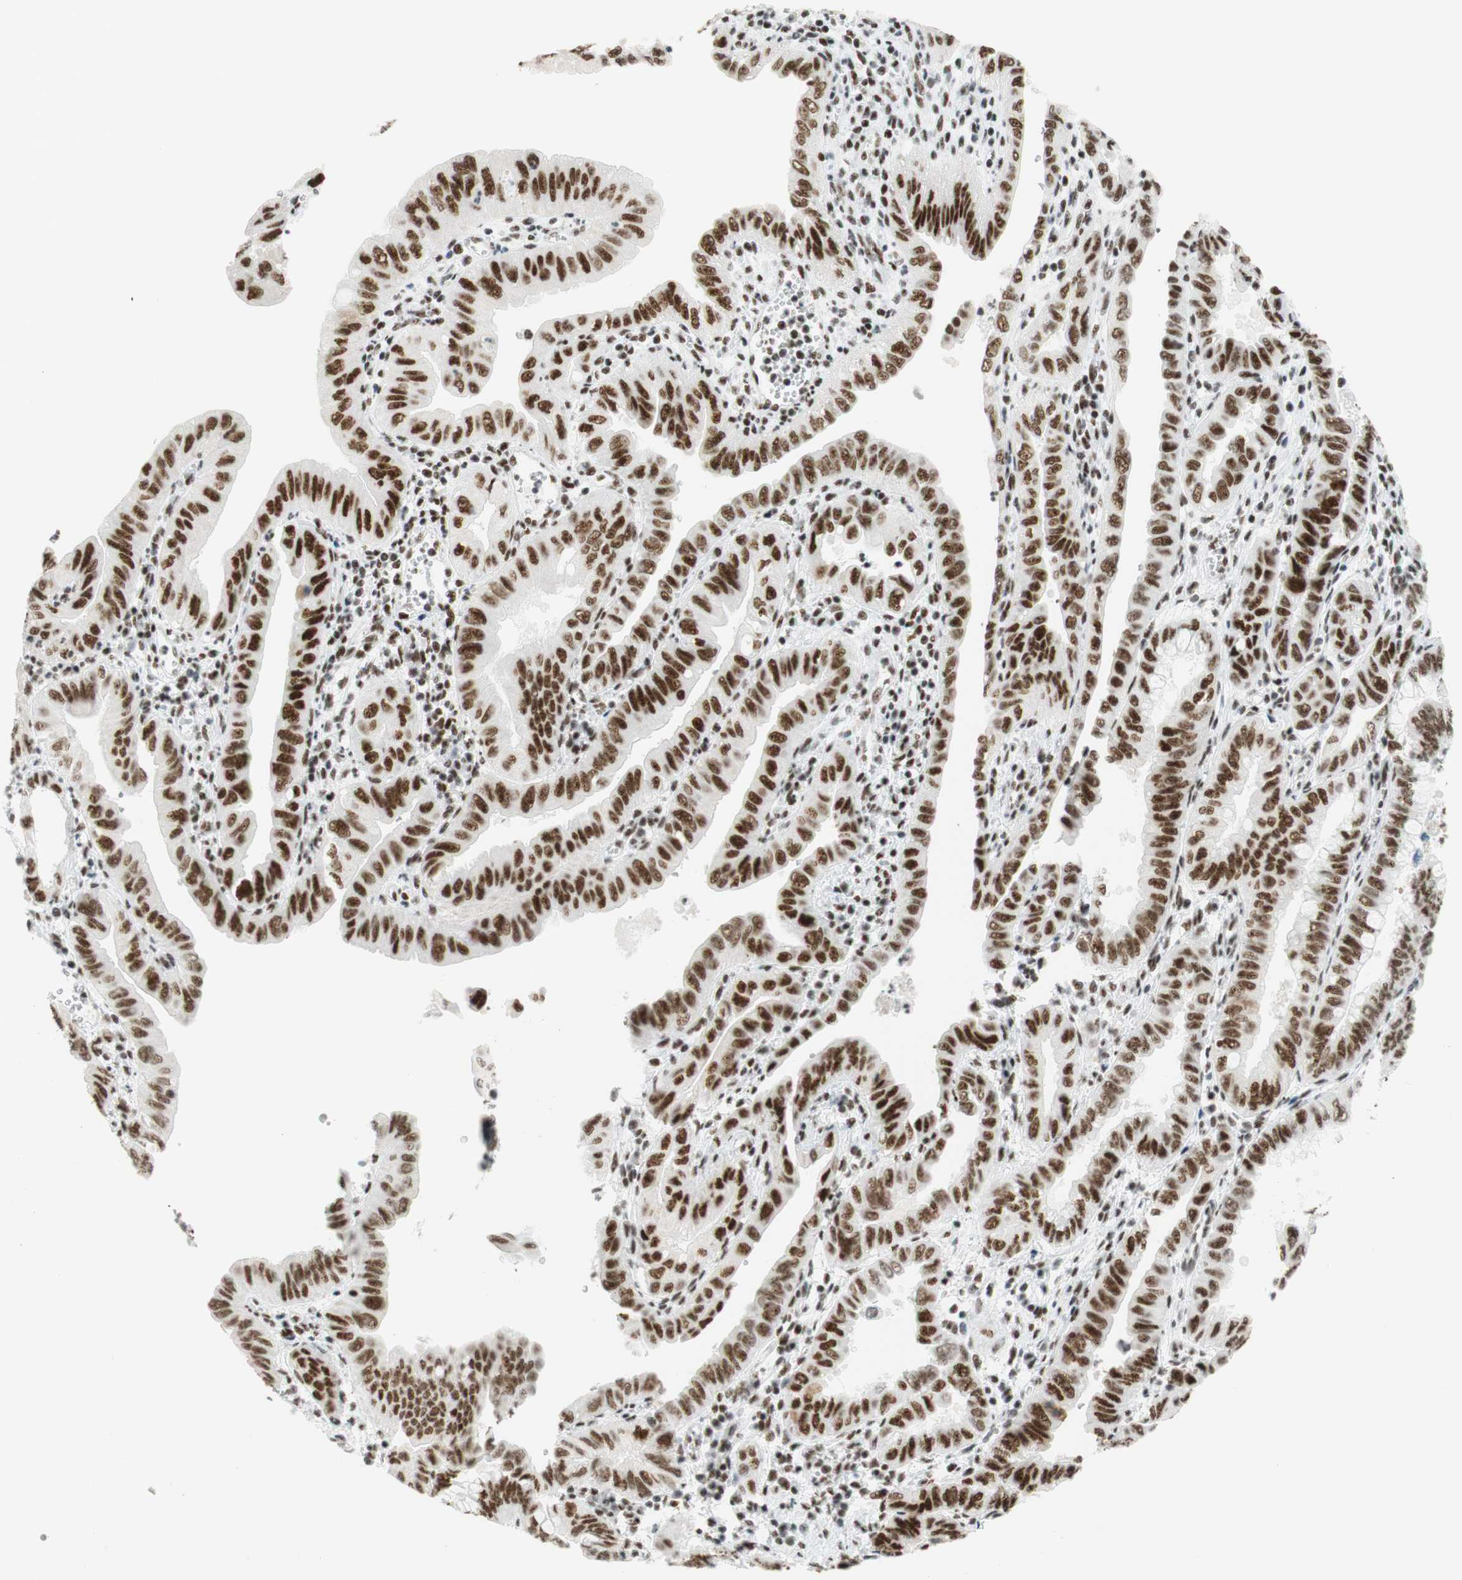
{"staining": {"intensity": "strong", "quantity": "25%-75%", "location": "nuclear"}, "tissue": "pancreatic cancer", "cell_type": "Tumor cells", "image_type": "cancer", "snomed": [{"axis": "morphology", "description": "Normal tissue, NOS"}, {"axis": "topography", "description": "Lymph node"}], "caption": "Immunohistochemistry staining of pancreatic cancer, which displays high levels of strong nuclear positivity in about 25%-75% of tumor cells indicating strong nuclear protein expression. The staining was performed using DAB (3,3'-diaminobenzidine) (brown) for protein detection and nuclei were counterstained in hematoxylin (blue).", "gene": "RNF20", "patient": {"sex": "male", "age": 50}}